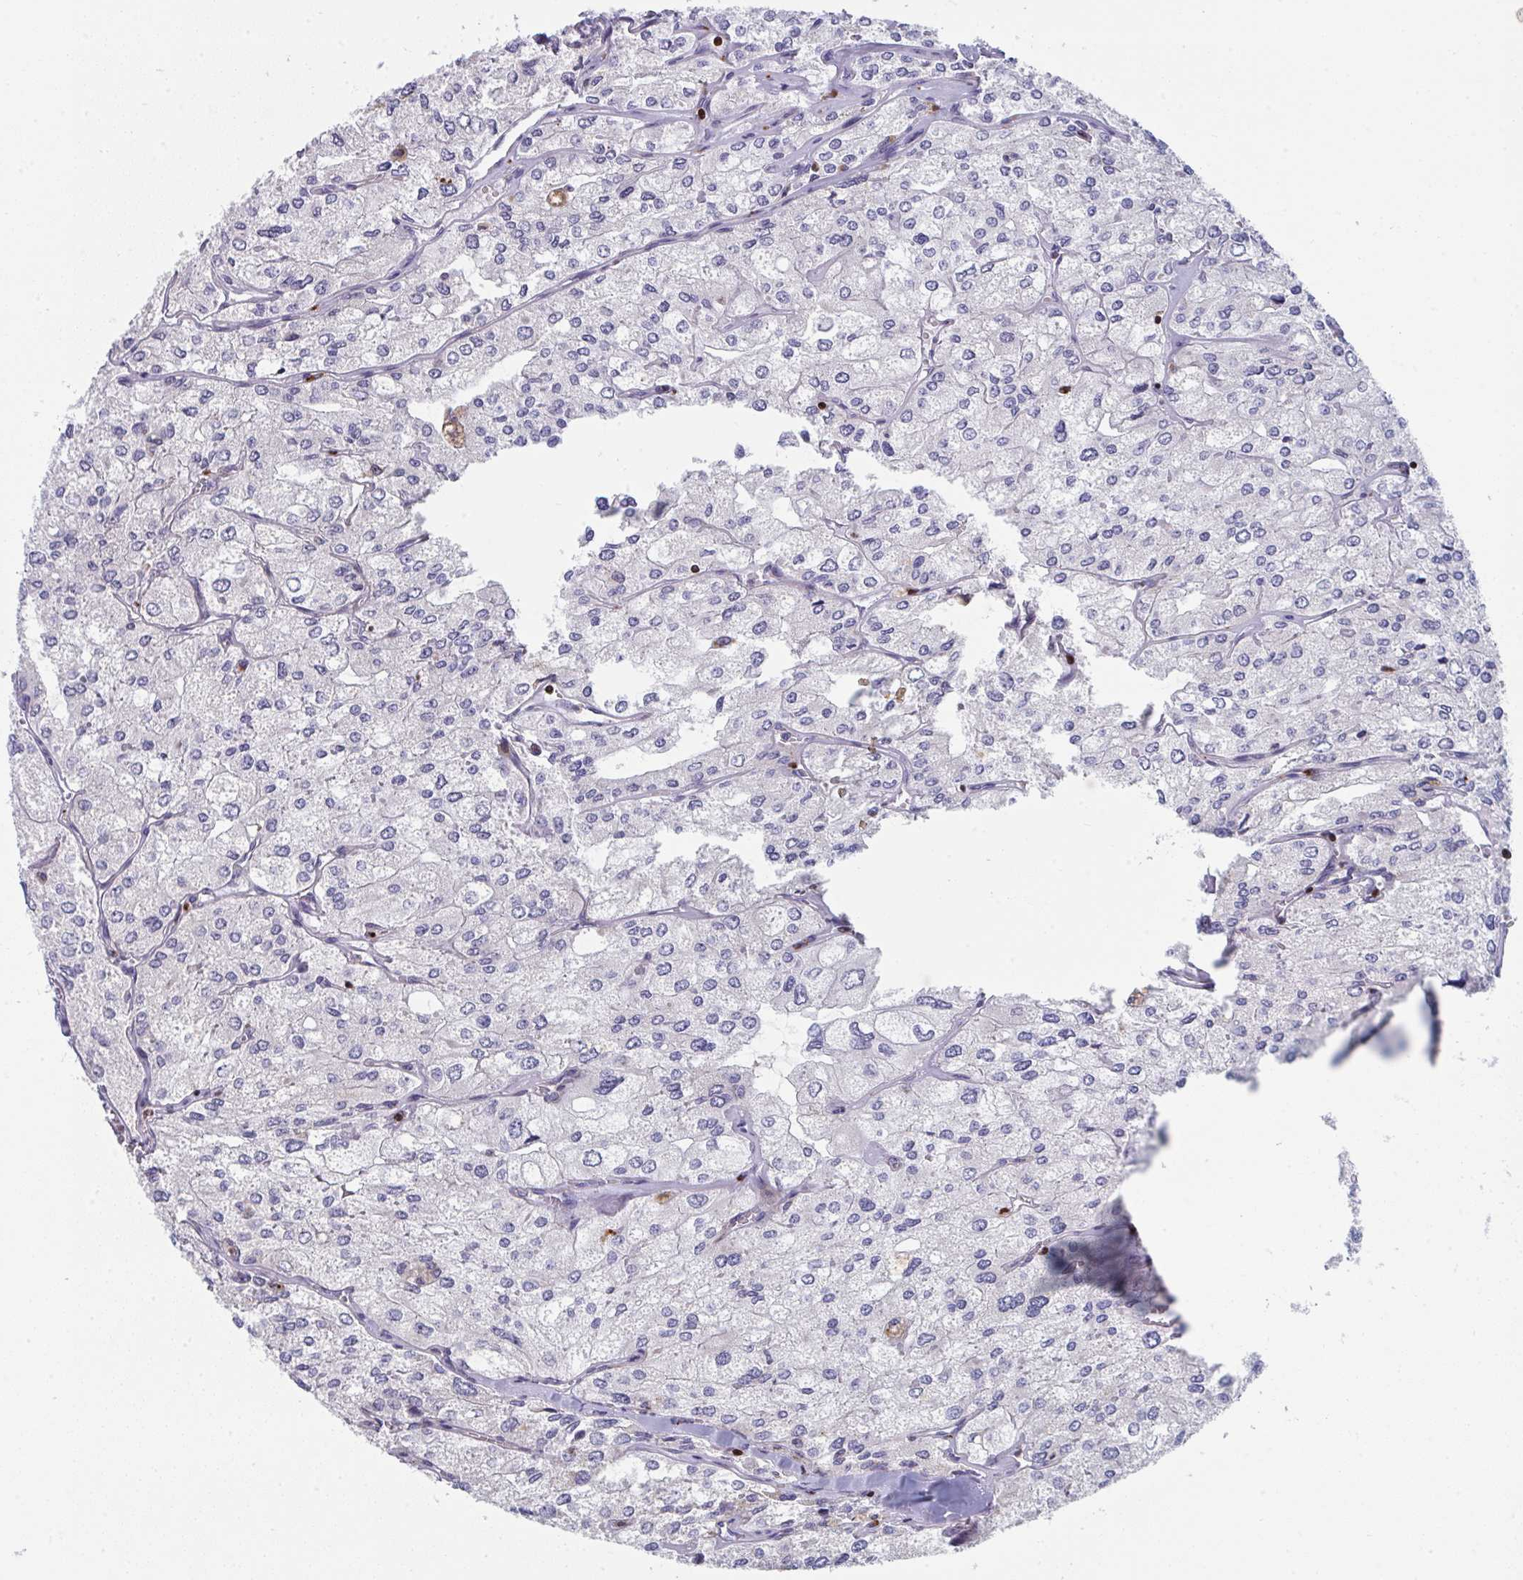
{"staining": {"intensity": "negative", "quantity": "none", "location": "none"}, "tissue": "renal cancer", "cell_type": "Tumor cells", "image_type": "cancer", "snomed": [{"axis": "morphology", "description": "Adenocarcinoma, NOS"}, {"axis": "topography", "description": "Kidney"}], "caption": "The immunohistochemistry (IHC) image has no significant staining in tumor cells of renal cancer (adenocarcinoma) tissue.", "gene": "AOC2", "patient": {"sex": "female", "age": 70}}